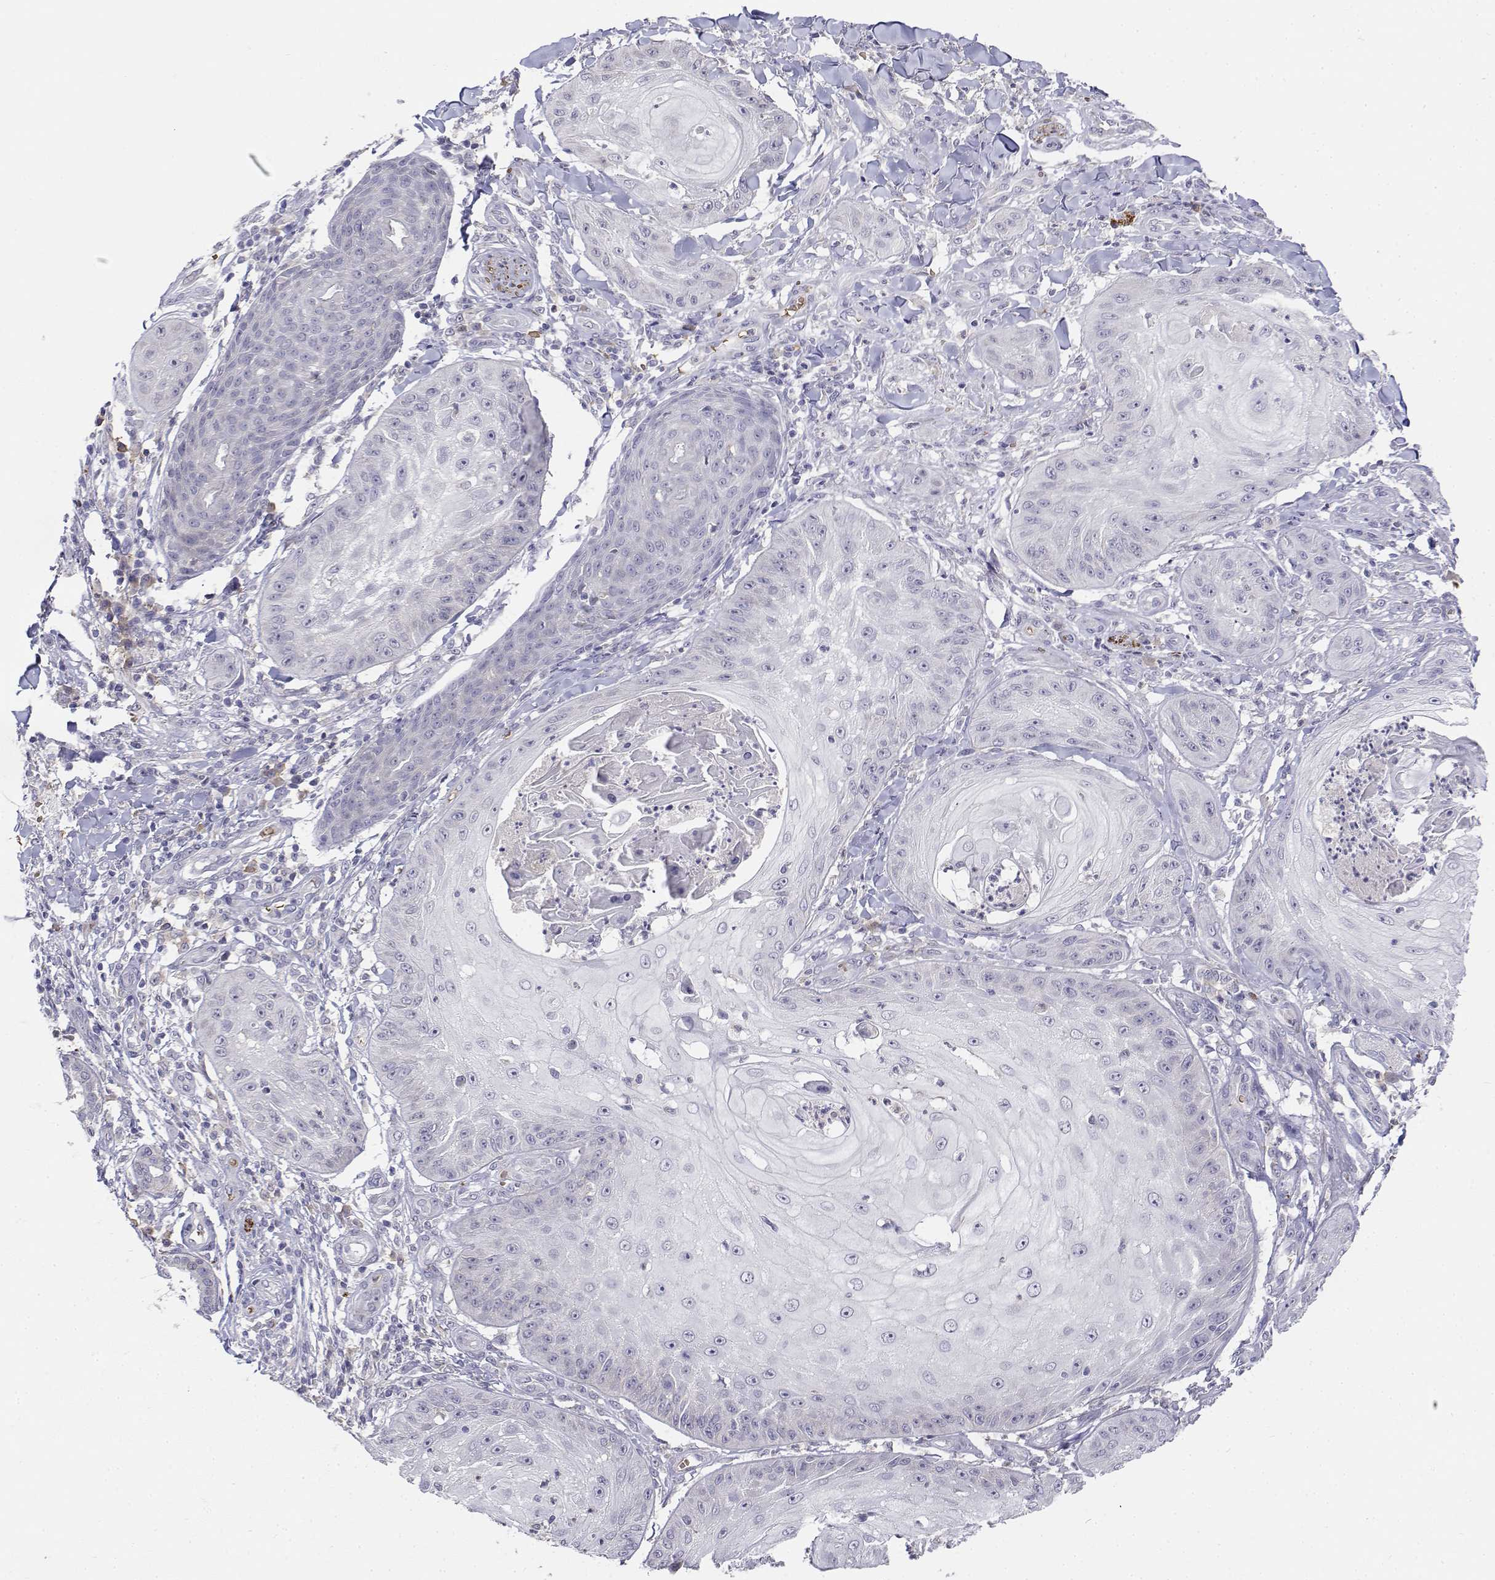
{"staining": {"intensity": "negative", "quantity": "none", "location": "none"}, "tissue": "skin cancer", "cell_type": "Tumor cells", "image_type": "cancer", "snomed": [{"axis": "morphology", "description": "Squamous cell carcinoma, NOS"}, {"axis": "topography", "description": "Skin"}], "caption": "This histopathology image is of skin cancer stained with IHC to label a protein in brown with the nuclei are counter-stained blue. There is no positivity in tumor cells. (Immunohistochemistry, brightfield microscopy, high magnification).", "gene": "CADM1", "patient": {"sex": "male", "age": 70}}